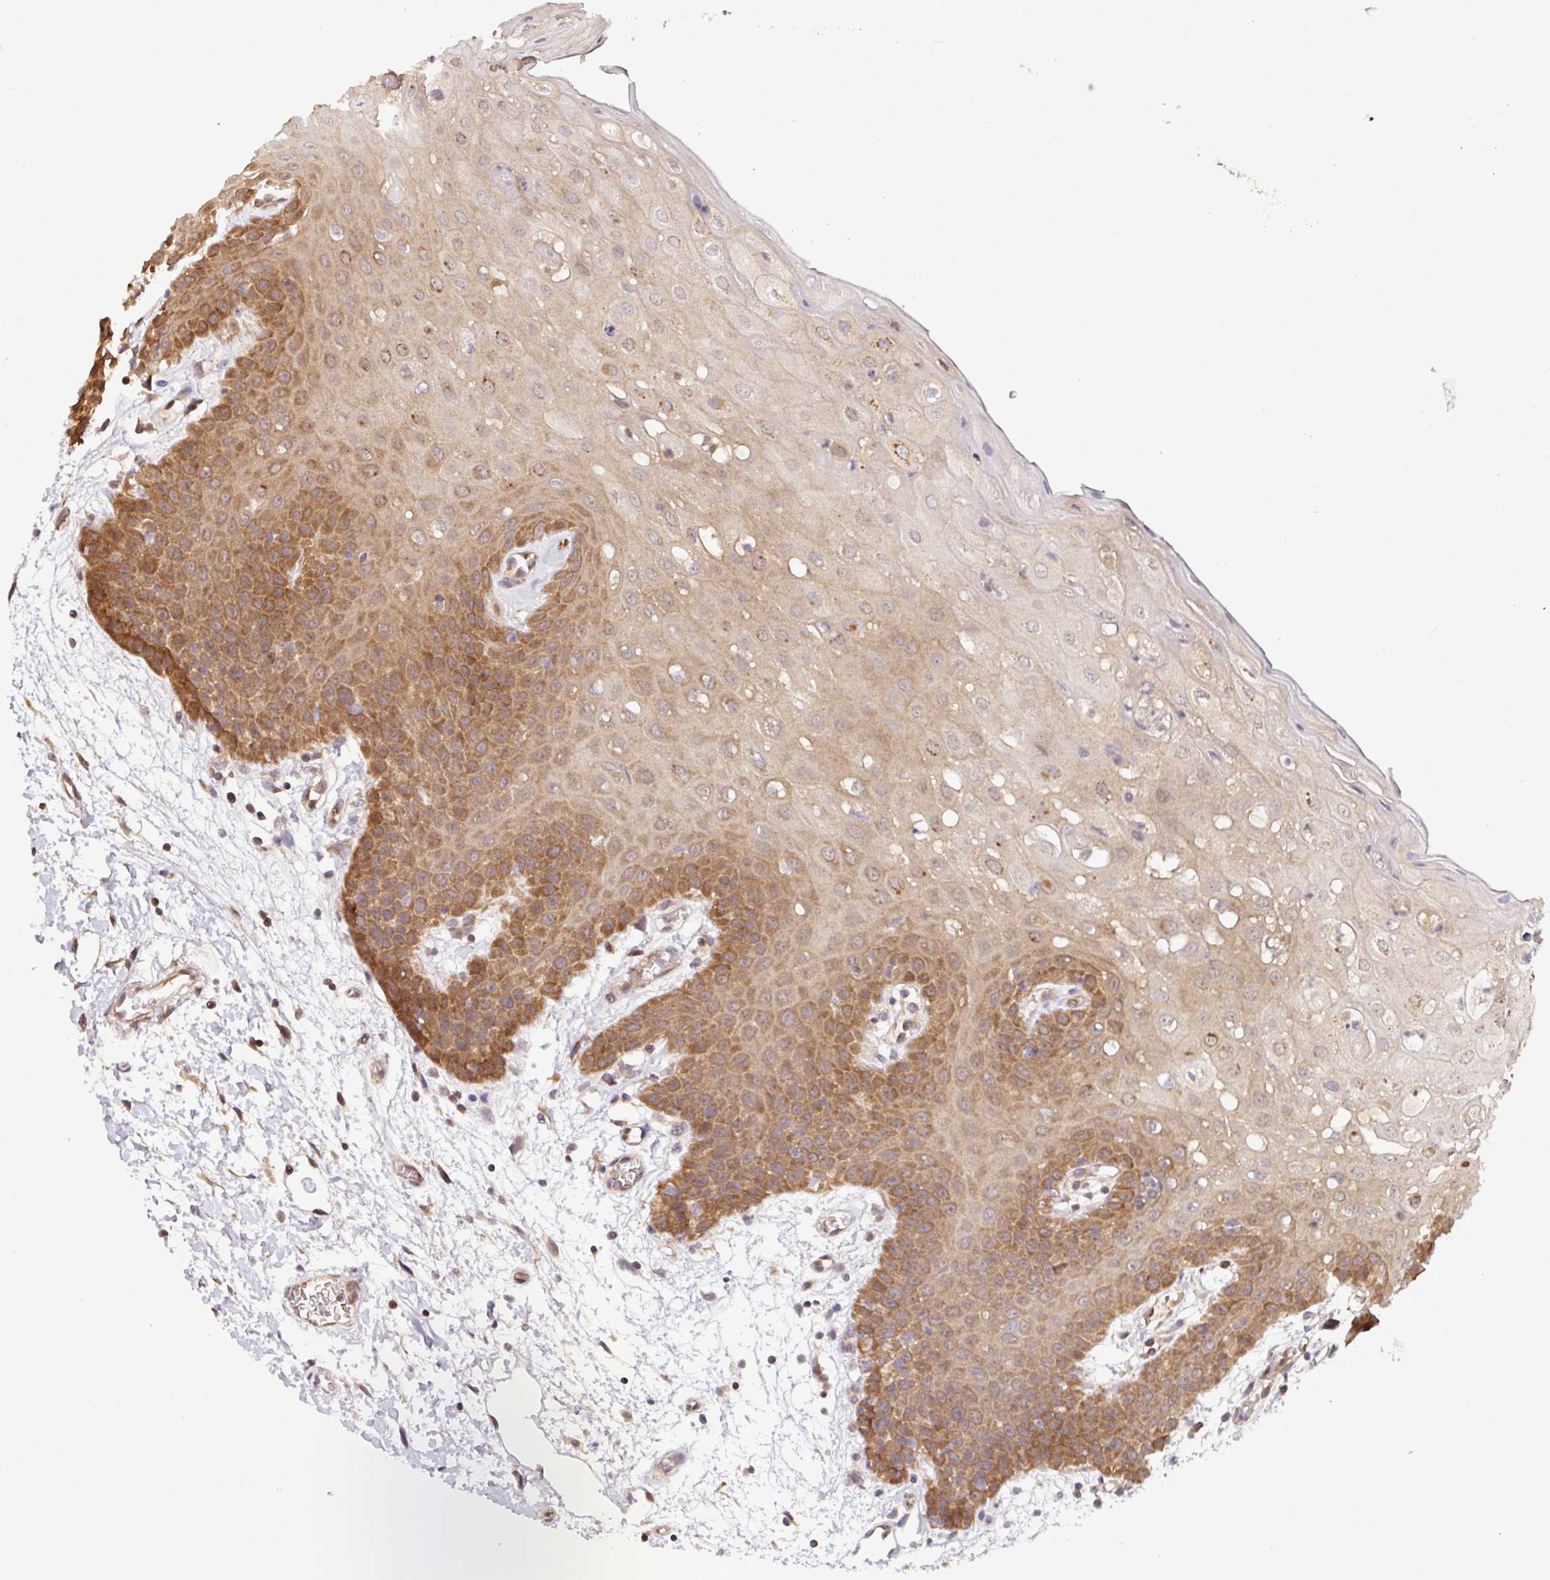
{"staining": {"intensity": "moderate", "quantity": ">75%", "location": "cytoplasmic/membranous"}, "tissue": "oral mucosa", "cell_type": "Squamous epithelial cells", "image_type": "normal", "snomed": [{"axis": "morphology", "description": "Normal tissue, NOS"}, {"axis": "topography", "description": "Oral tissue"}, {"axis": "topography", "description": "Tounge, NOS"}], "caption": "Normal oral mucosa was stained to show a protein in brown. There is medium levels of moderate cytoplasmic/membranous staining in approximately >75% of squamous epithelial cells. The protein is shown in brown color, while the nuclei are stained blue.", "gene": "SHB", "patient": {"sex": "female", "age": 59}}